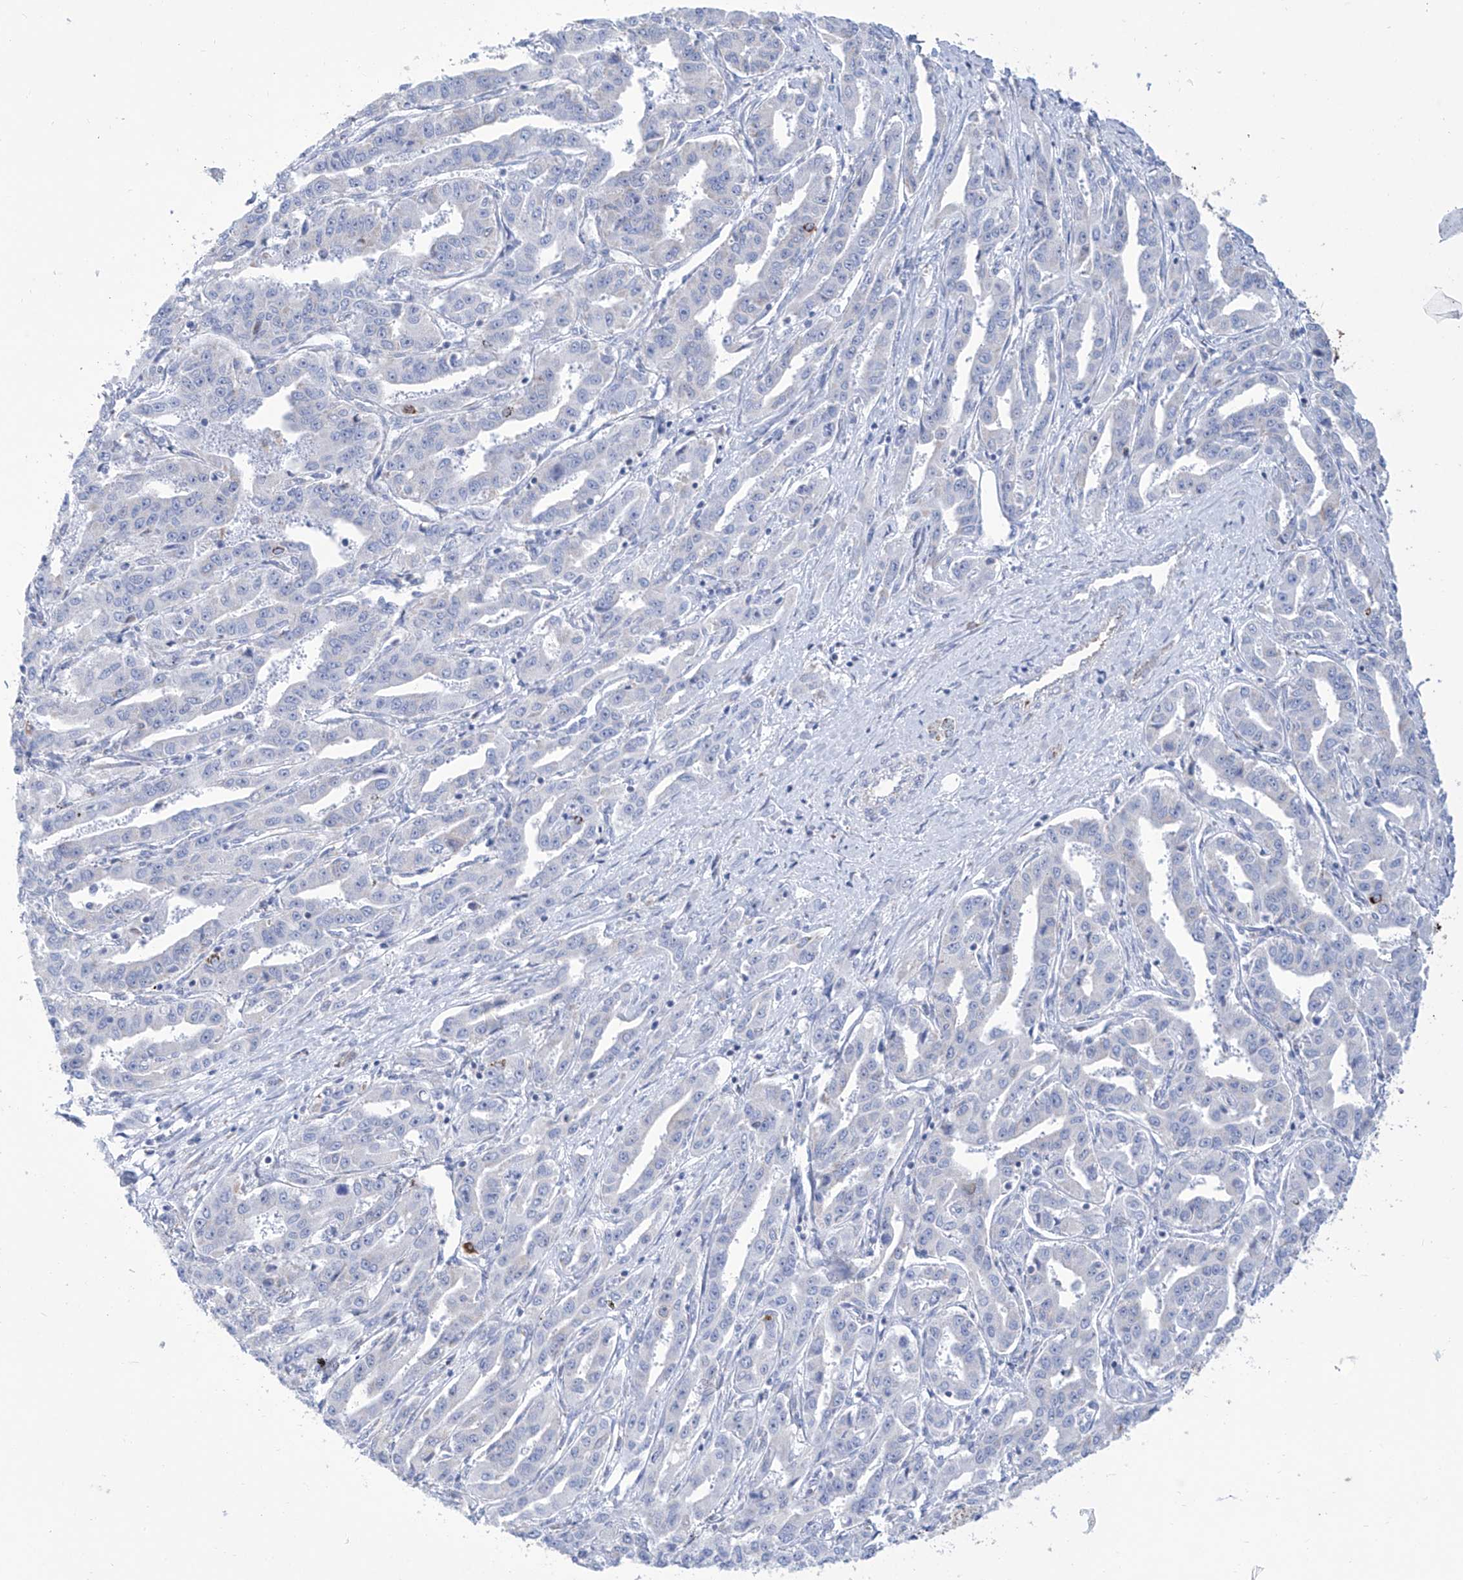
{"staining": {"intensity": "negative", "quantity": "none", "location": "none"}, "tissue": "liver cancer", "cell_type": "Tumor cells", "image_type": "cancer", "snomed": [{"axis": "morphology", "description": "Cholangiocarcinoma"}, {"axis": "topography", "description": "Liver"}], "caption": "Immunohistochemistry photomicrograph of neoplastic tissue: liver cancer (cholangiocarcinoma) stained with DAB (3,3'-diaminobenzidine) displays no significant protein expression in tumor cells. (Stains: DAB (3,3'-diaminobenzidine) IHC with hematoxylin counter stain, Microscopy: brightfield microscopy at high magnification).", "gene": "ALDH6A1", "patient": {"sex": "male", "age": 59}}